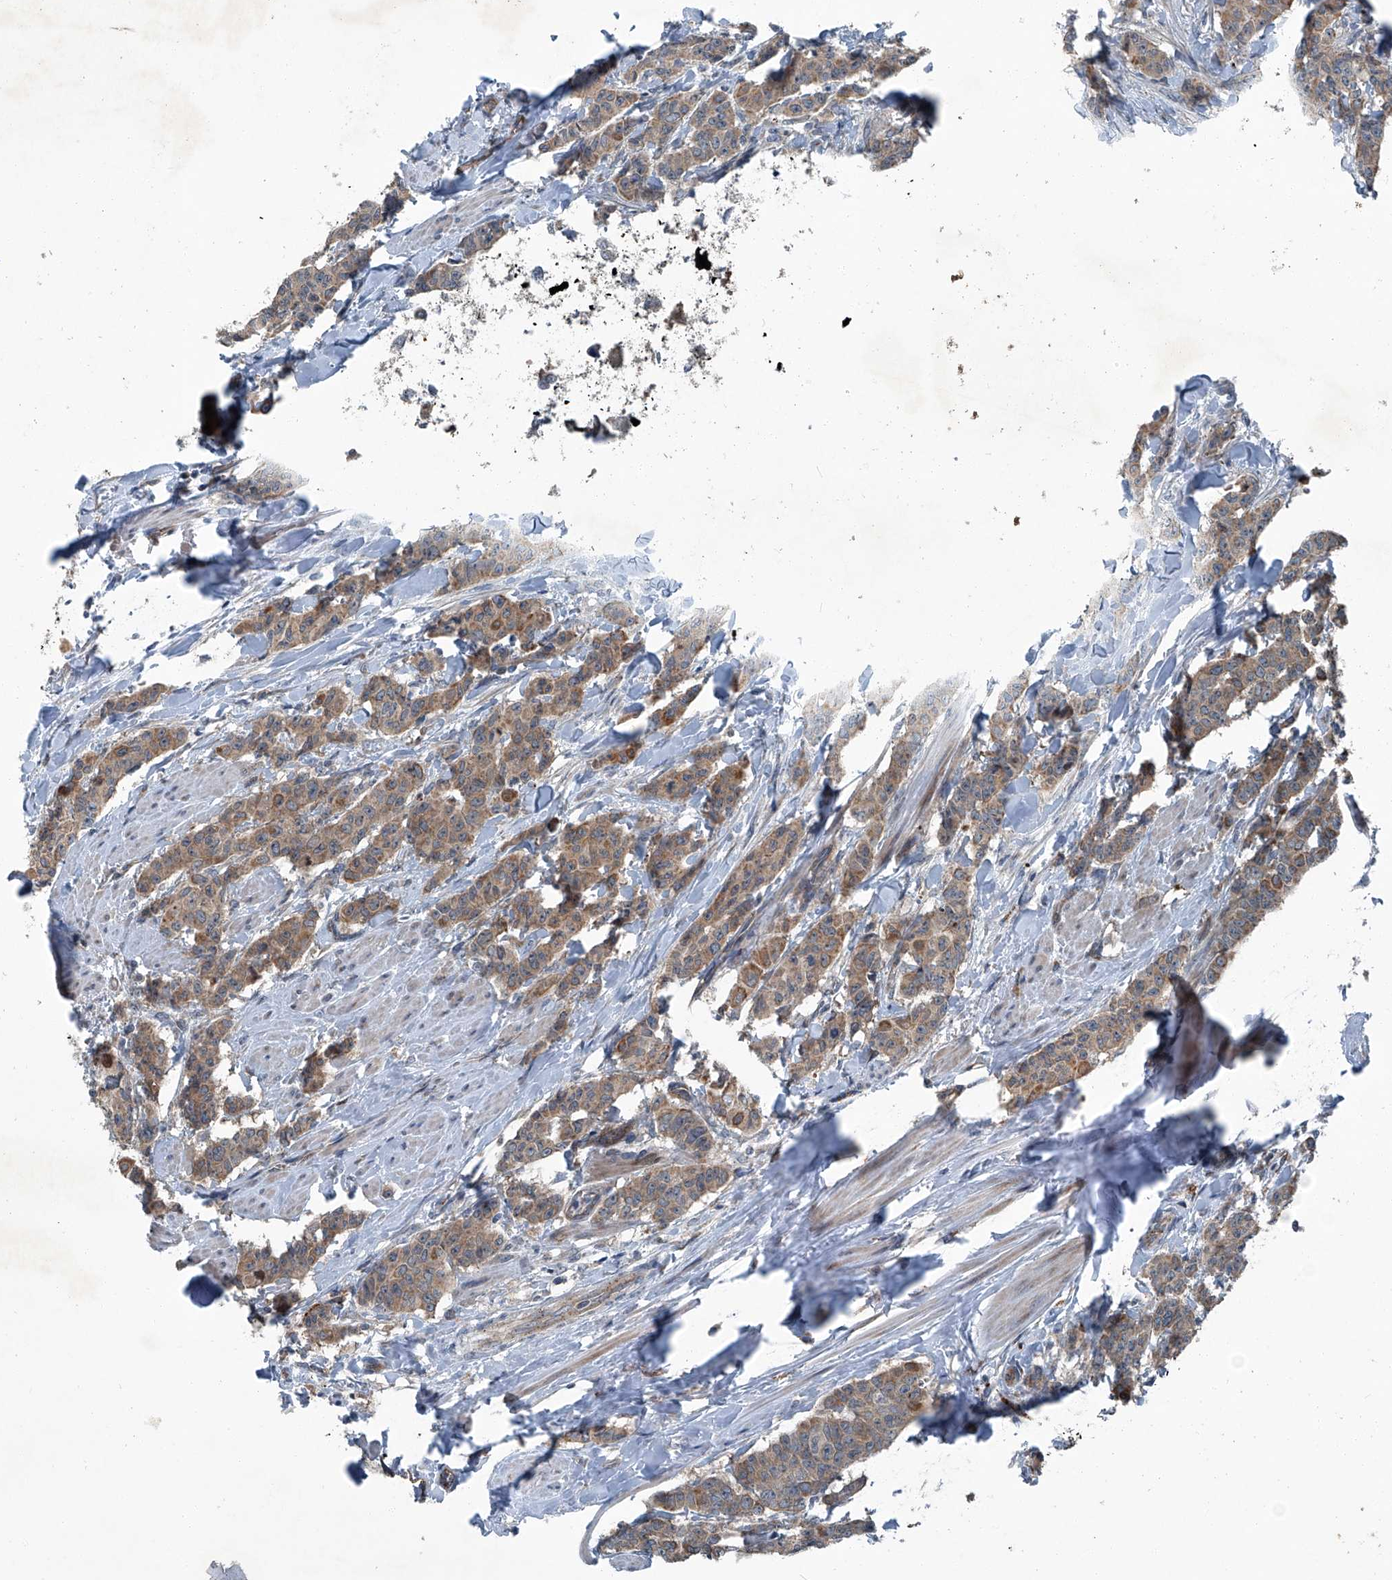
{"staining": {"intensity": "moderate", "quantity": ">75%", "location": "cytoplasmic/membranous"}, "tissue": "breast cancer", "cell_type": "Tumor cells", "image_type": "cancer", "snomed": [{"axis": "morphology", "description": "Duct carcinoma"}, {"axis": "topography", "description": "Breast"}], "caption": "A high-resolution micrograph shows IHC staining of breast cancer, which demonstrates moderate cytoplasmic/membranous expression in about >75% of tumor cells.", "gene": "SENP2", "patient": {"sex": "female", "age": 40}}